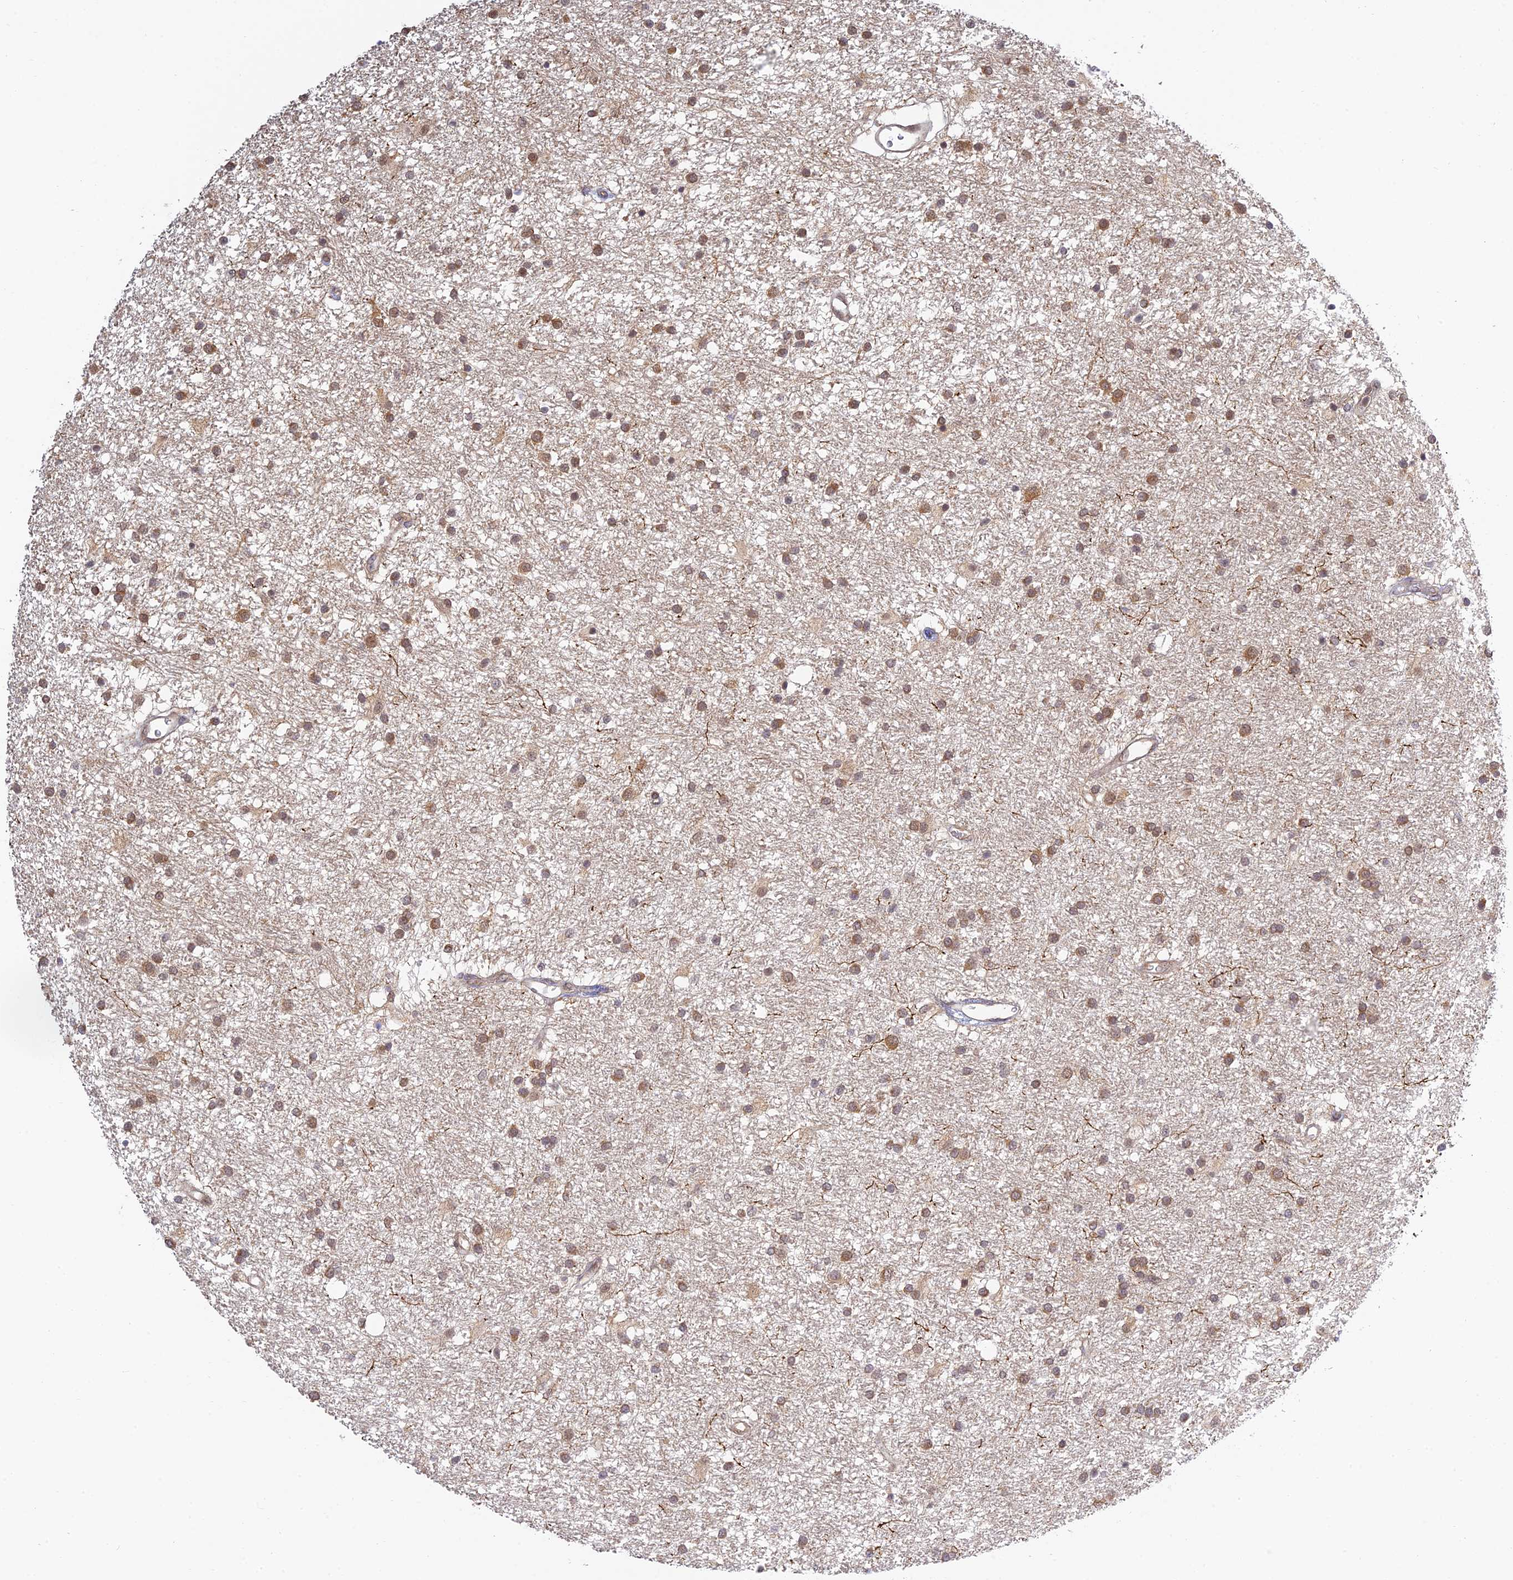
{"staining": {"intensity": "moderate", "quantity": ">75%", "location": "cytoplasmic/membranous"}, "tissue": "glioma", "cell_type": "Tumor cells", "image_type": "cancer", "snomed": [{"axis": "morphology", "description": "Glioma, malignant, High grade"}, {"axis": "topography", "description": "Brain"}], "caption": "A histopathology image of human glioma stained for a protein reveals moderate cytoplasmic/membranous brown staining in tumor cells.", "gene": "SKIC8", "patient": {"sex": "male", "age": 77}}